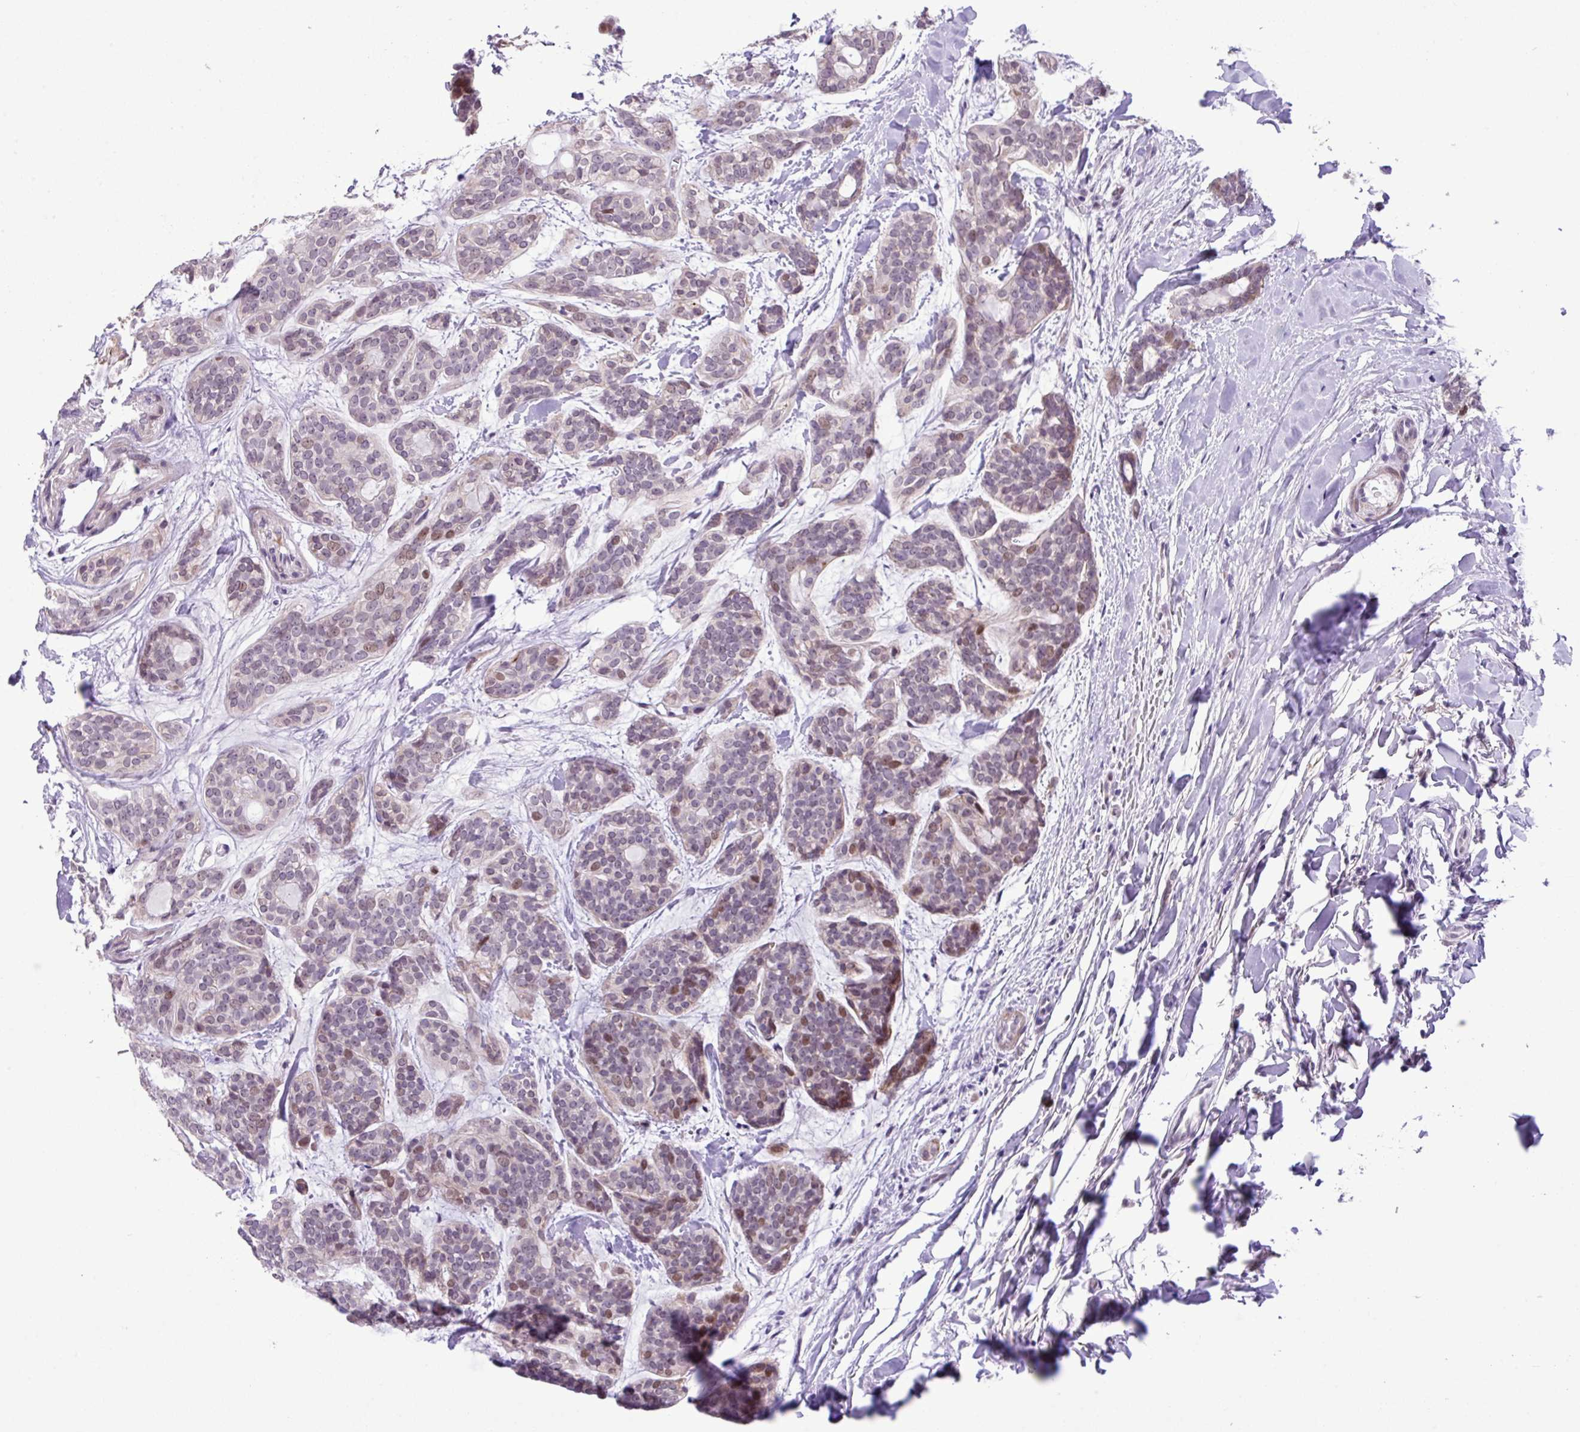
{"staining": {"intensity": "moderate", "quantity": "<25%", "location": "nuclear"}, "tissue": "head and neck cancer", "cell_type": "Tumor cells", "image_type": "cancer", "snomed": [{"axis": "morphology", "description": "Adenocarcinoma, NOS"}, {"axis": "topography", "description": "Head-Neck"}], "caption": "Immunohistochemistry (IHC) (DAB) staining of human head and neck cancer exhibits moderate nuclear protein expression in about <25% of tumor cells.", "gene": "YLPM1", "patient": {"sex": "male", "age": 66}}